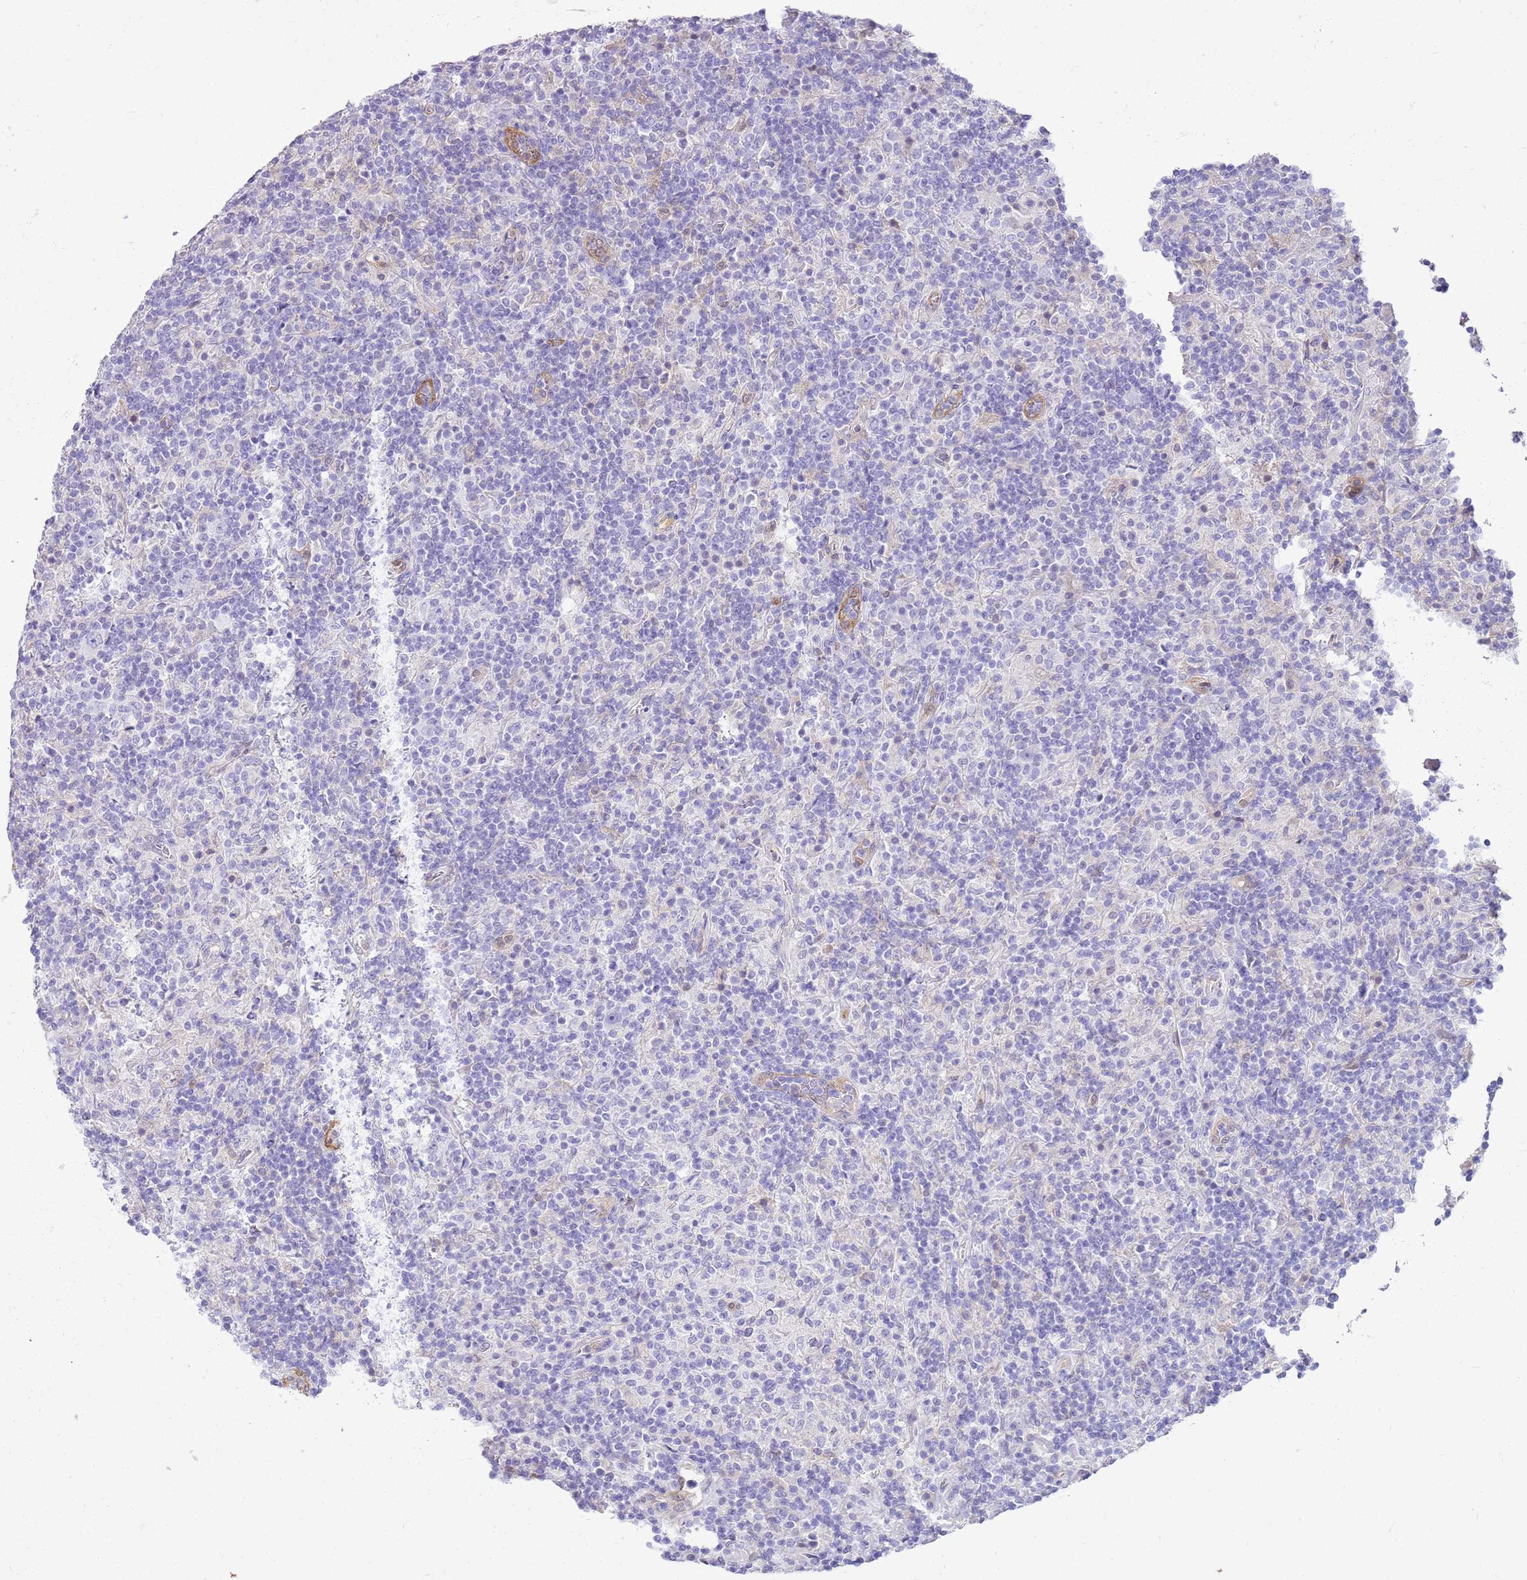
{"staining": {"intensity": "negative", "quantity": "none", "location": "none"}, "tissue": "lymphoma", "cell_type": "Tumor cells", "image_type": "cancer", "snomed": [{"axis": "morphology", "description": "Hodgkin's disease, NOS"}, {"axis": "topography", "description": "Lymph node"}], "caption": "IHC photomicrograph of neoplastic tissue: human Hodgkin's disease stained with DAB (3,3'-diaminobenzidine) exhibits no significant protein expression in tumor cells.", "gene": "SULT1E1", "patient": {"sex": "male", "age": 70}}